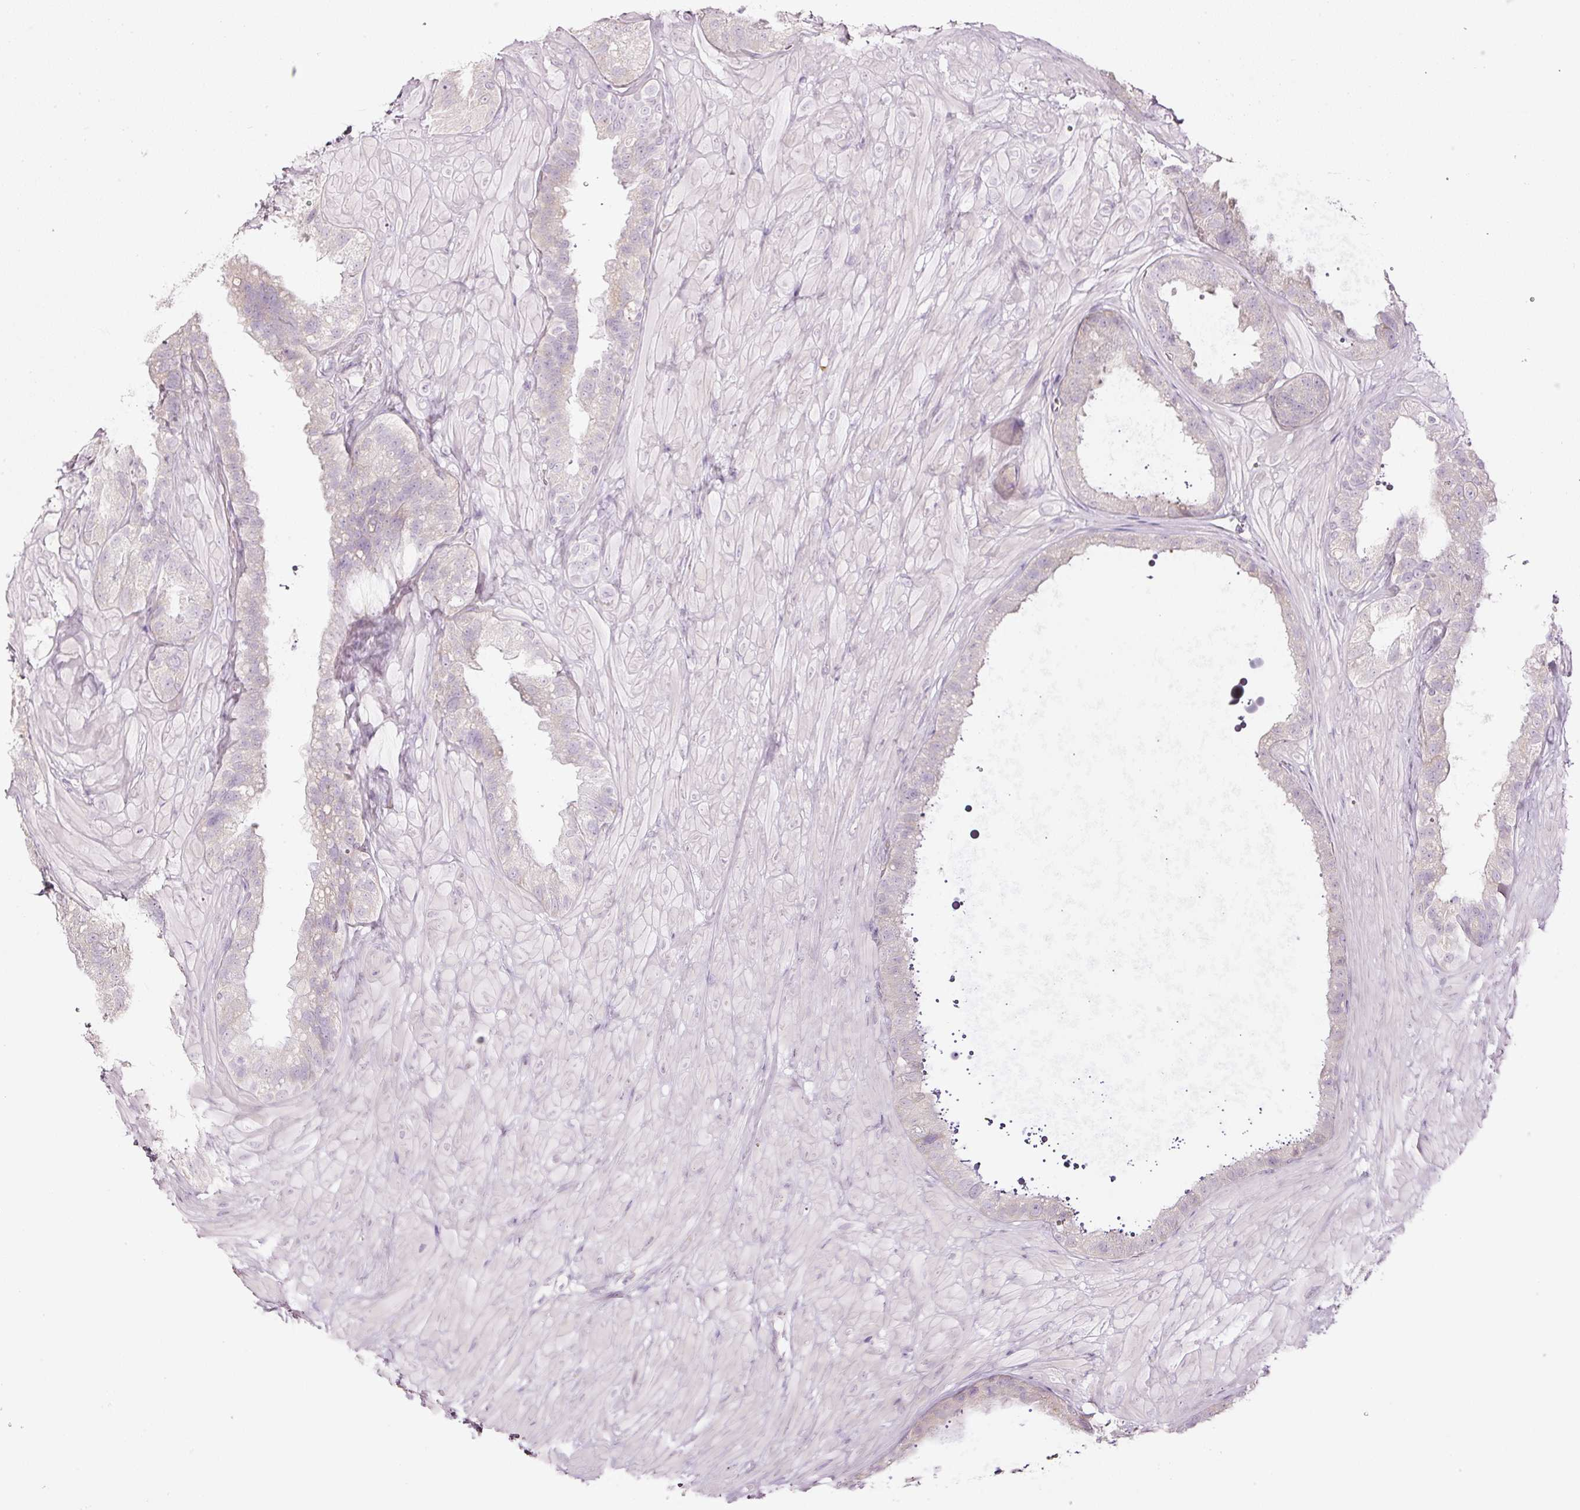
{"staining": {"intensity": "negative", "quantity": "none", "location": "none"}, "tissue": "seminal vesicle", "cell_type": "Glandular cells", "image_type": "normal", "snomed": [{"axis": "morphology", "description": "Normal tissue, NOS"}, {"axis": "topography", "description": "Seminal veicle"}, {"axis": "topography", "description": "Peripheral nerve tissue"}], "caption": "High power microscopy image of an immunohistochemistry photomicrograph of normal seminal vesicle, revealing no significant positivity in glandular cells.", "gene": "SDF4", "patient": {"sex": "male", "age": 76}}